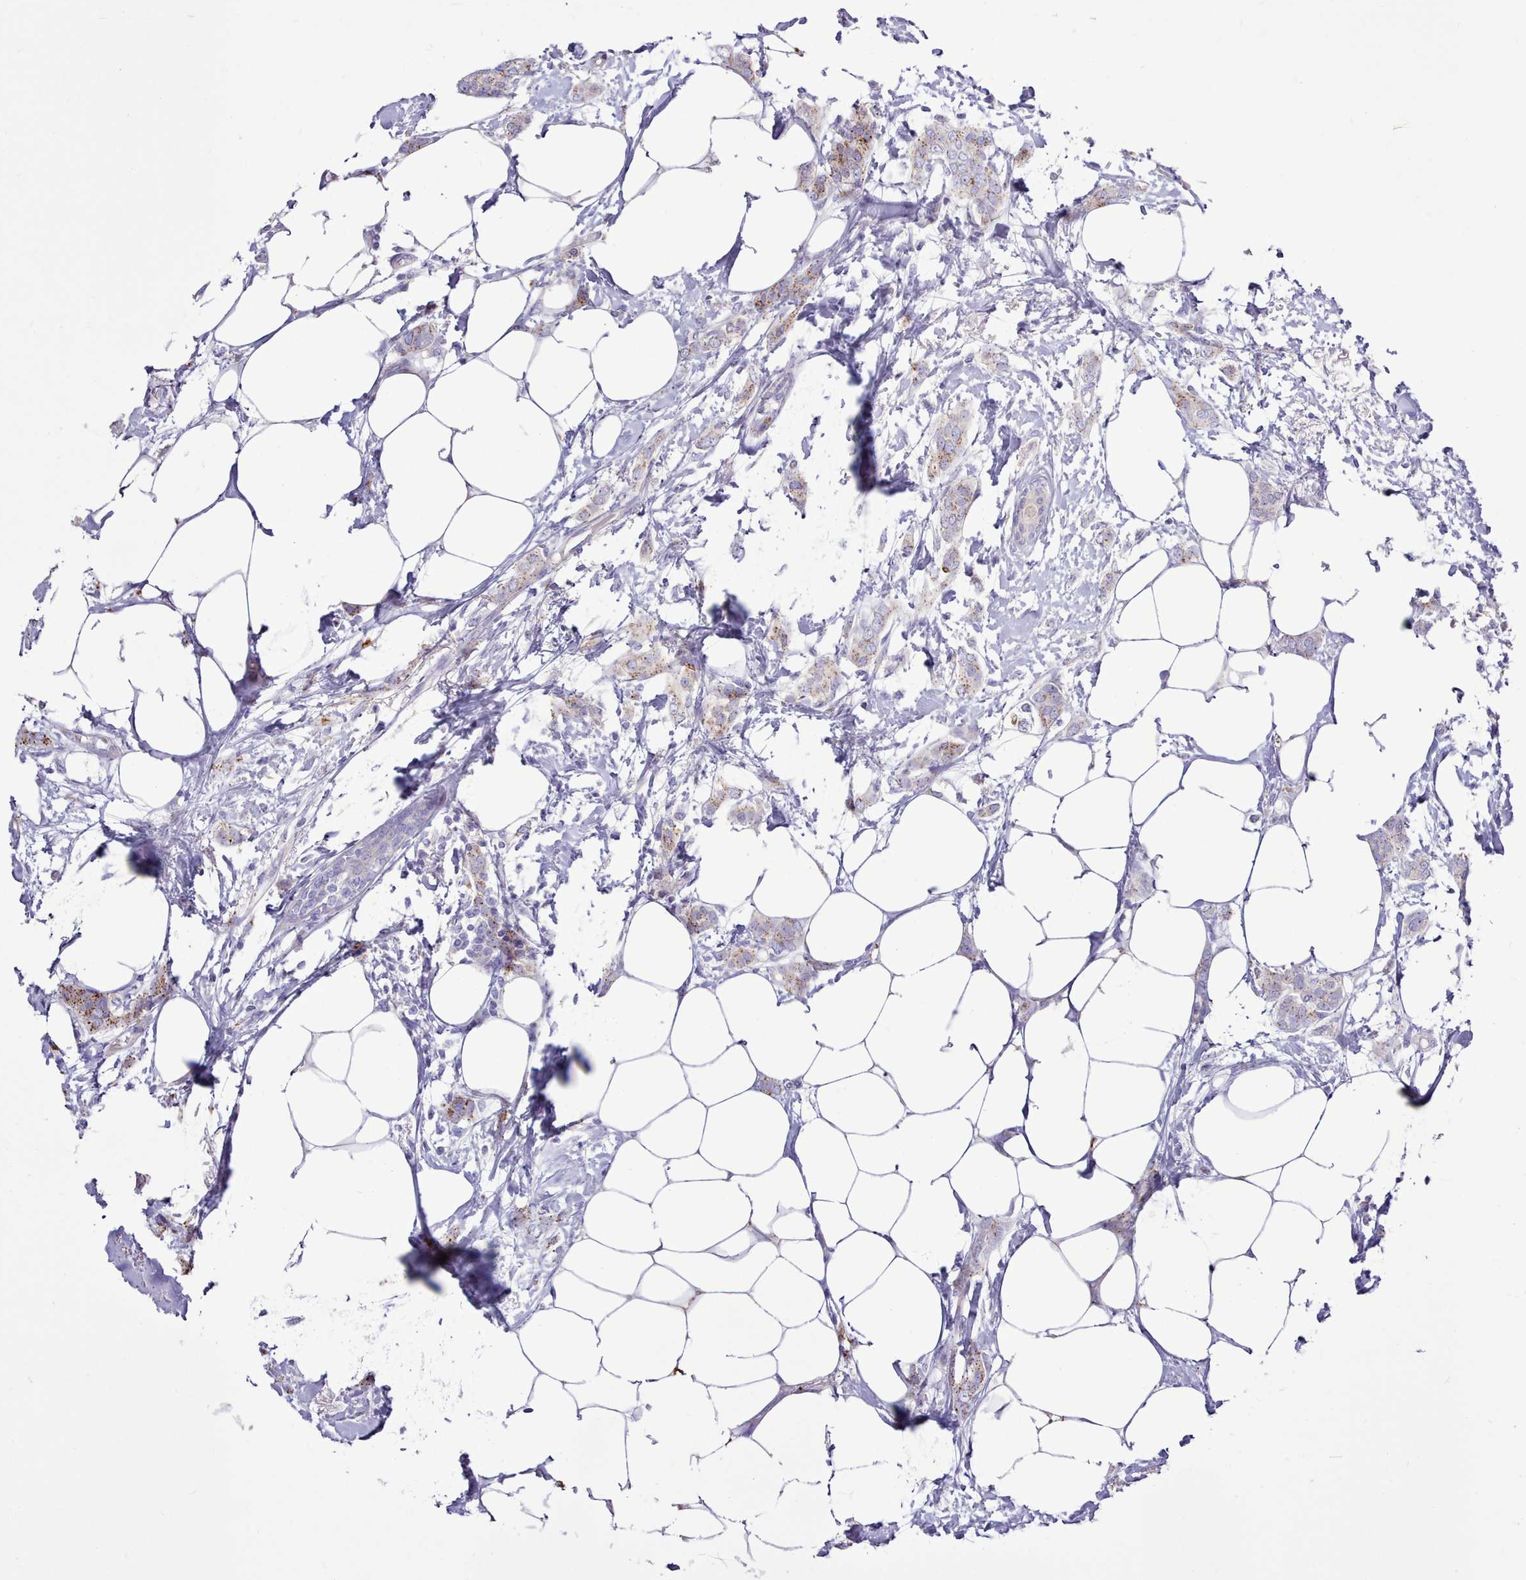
{"staining": {"intensity": "weak", "quantity": "25%-75%", "location": "cytoplasmic/membranous"}, "tissue": "breast cancer", "cell_type": "Tumor cells", "image_type": "cancer", "snomed": [{"axis": "morphology", "description": "Duct carcinoma"}, {"axis": "topography", "description": "Breast"}], "caption": "Weak cytoplasmic/membranous protein expression is appreciated in approximately 25%-75% of tumor cells in breast cancer.", "gene": "SRD5A1", "patient": {"sex": "female", "age": 72}}